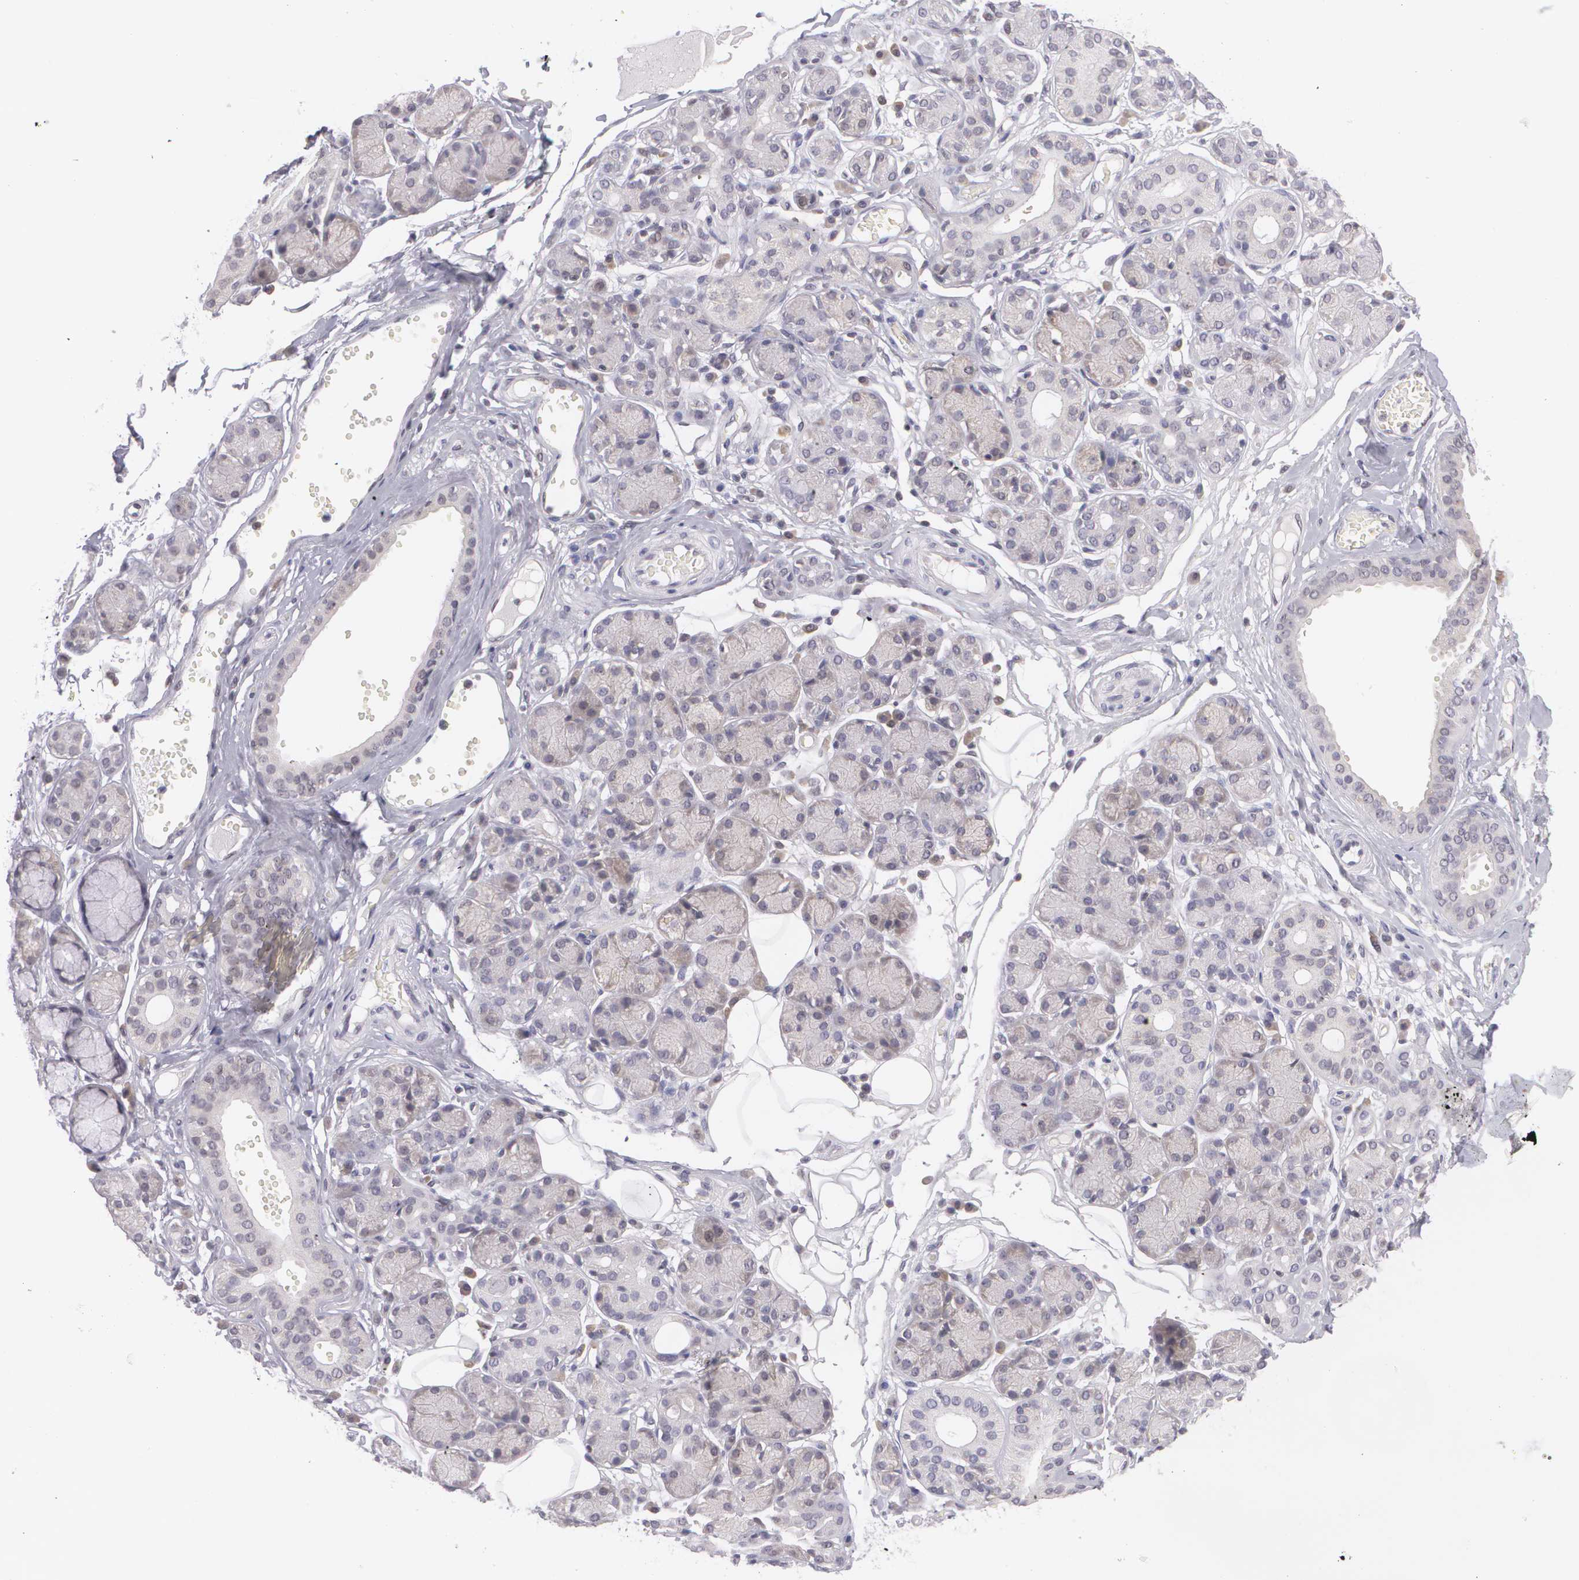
{"staining": {"intensity": "weak", "quantity": "25%-75%", "location": "cytoplasmic/membranous"}, "tissue": "salivary gland", "cell_type": "Glandular cells", "image_type": "normal", "snomed": [{"axis": "morphology", "description": "Normal tissue, NOS"}, {"axis": "topography", "description": "Salivary gland"}], "caption": "IHC of unremarkable salivary gland reveals low levels of weak cytoplasmic/membranous staining in approximately 25%-75% of glandular cells. The staining is performed using DAB brown chromogen to label protein expression. The nuclei are counter-stained blue using hematoxylin.", "gene": "BCL10", "patient": {"sex": "male", "age": 54}}